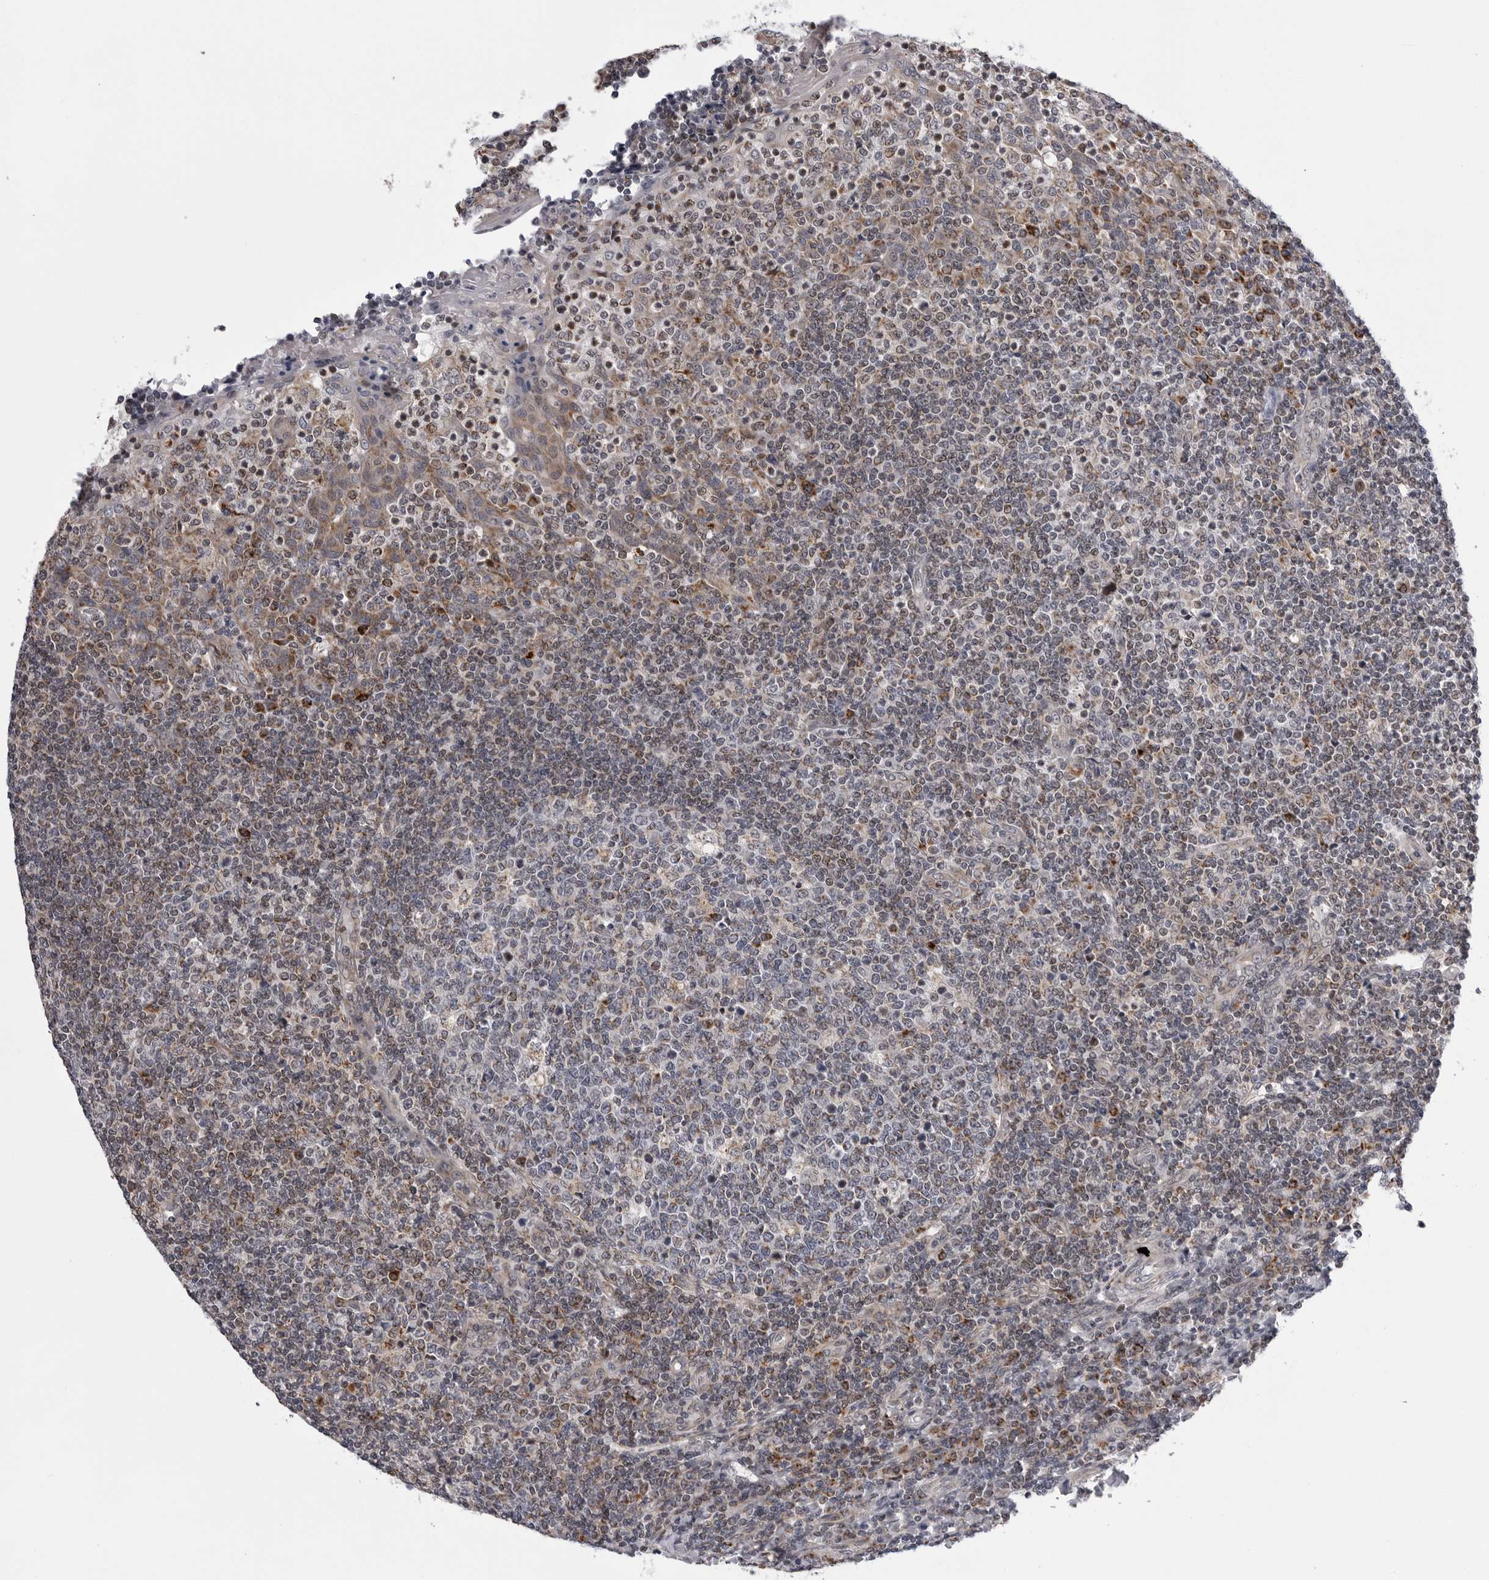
{"staining": {"intensity": "weak", "quantity": "<25%", "location": "cytoplasmic/membranous"}, "tissue": "tonsil", "cell_type": "Germinal center cells", "image_type": "normal", "snomed": [{"axis": "morphology", "description": "Normal tissue, NOS"}, {"axis": "topography", "description": "Tonsil"}], "caption": "IHC image of unremarkable tonsil: tonsil stained with DAB reveals no significant protein positivity in germinal center cells. The staining was performed using DAB to visualize the protein expression in brown, while the nuclei were stained in blue with hematoxylin (Magnification: 20x).", "gene": "CDK20", "patient": {"sex": "female", "age": 19}}